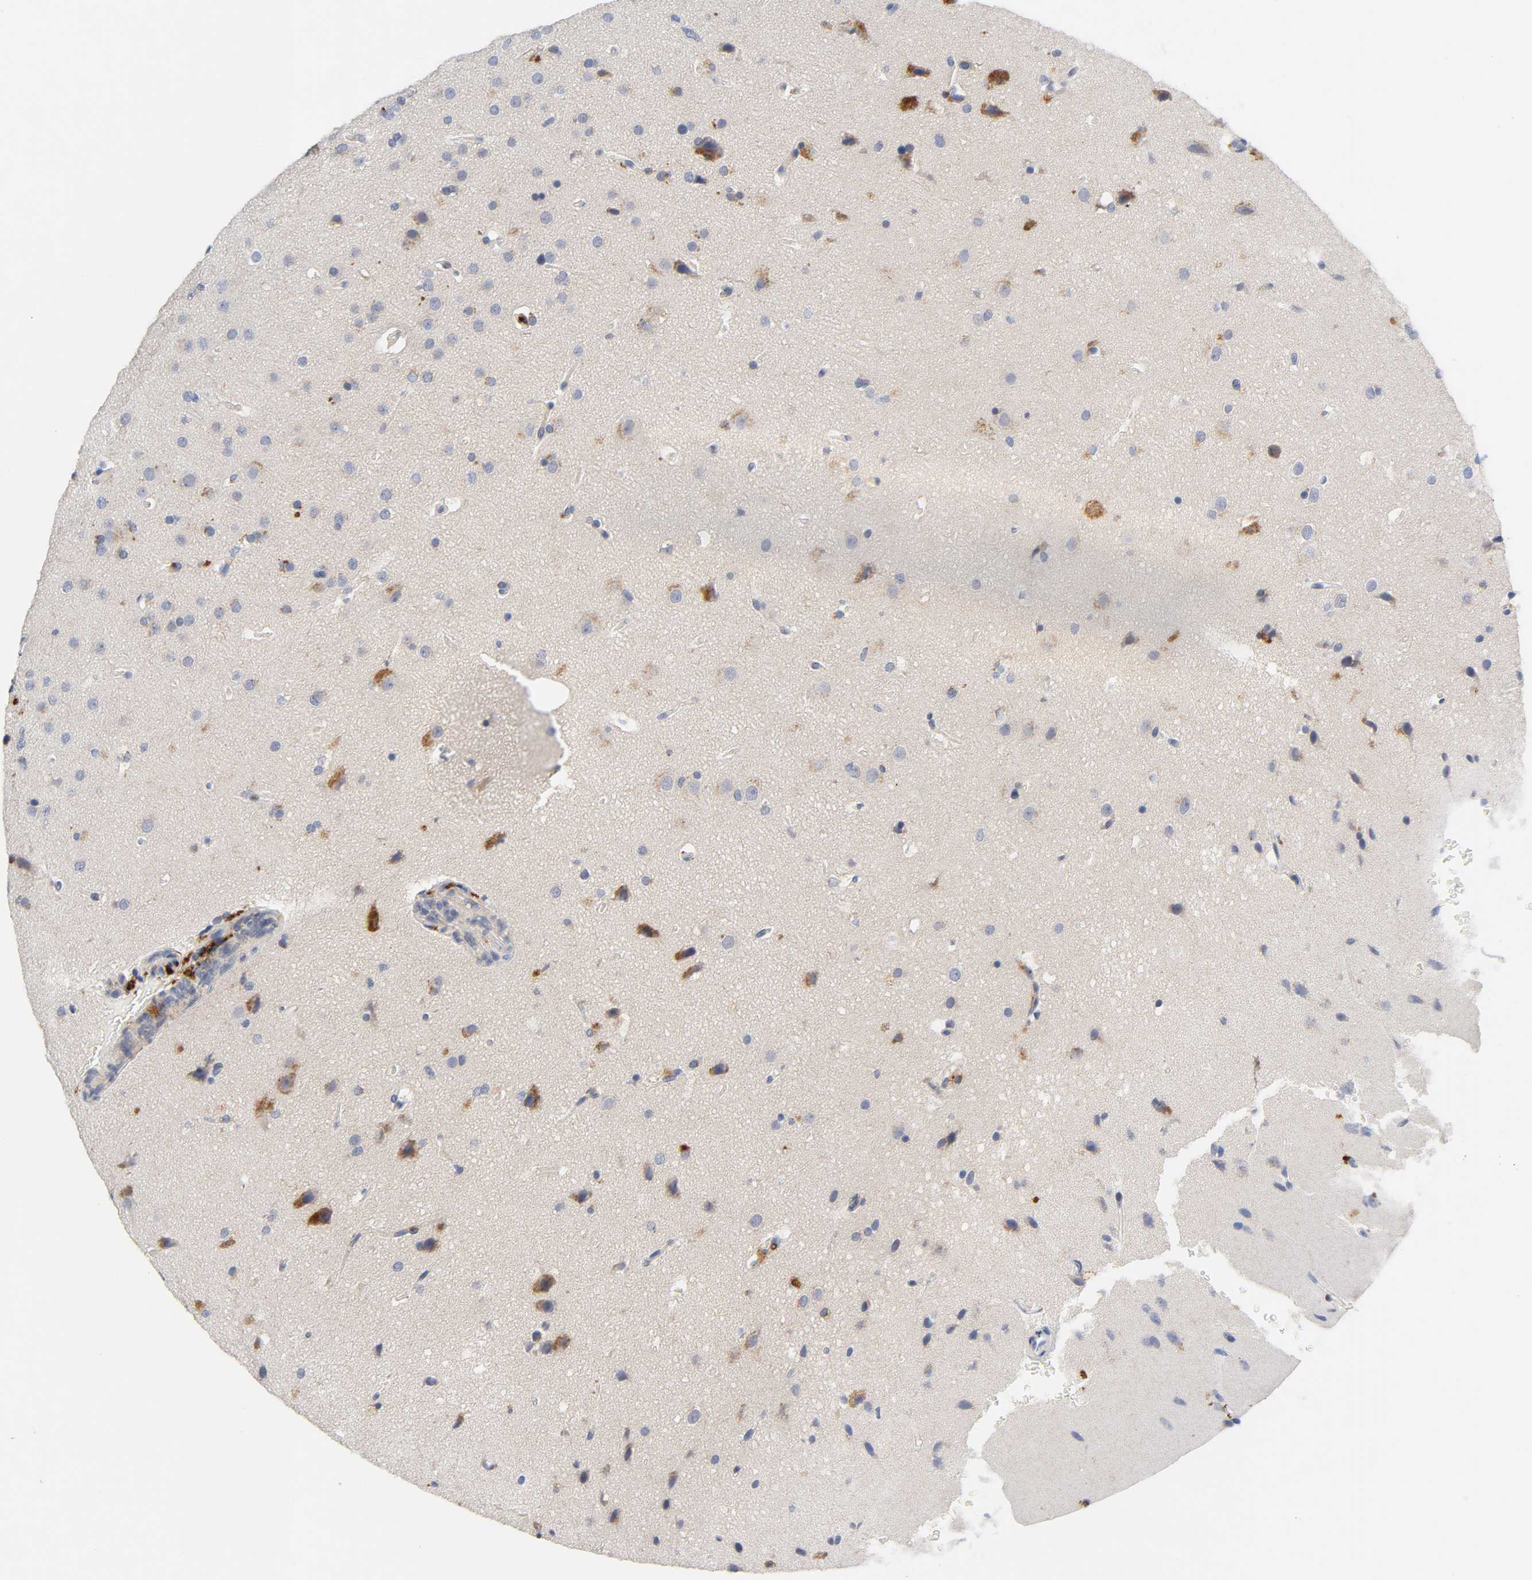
{"staining": {"intensity": "moderate", "quantity": "<25%", "location": "nuclear"}, "tissue": "glioma", "cell_type": "Tumor cells", "image_type": "cancer", "snomed": [{"axis": "morphology", "description": "Glioma, malignant, Low grade"}, {"axis": "topography", "description": "Cerebral cortex"}], "caption": "Tumor cells exhibit low levels of moderate nuclear staining in about <25% of cells in human glioma.", "gene": "BIRC5", "patient": {"sex": "female", "age": 47}}